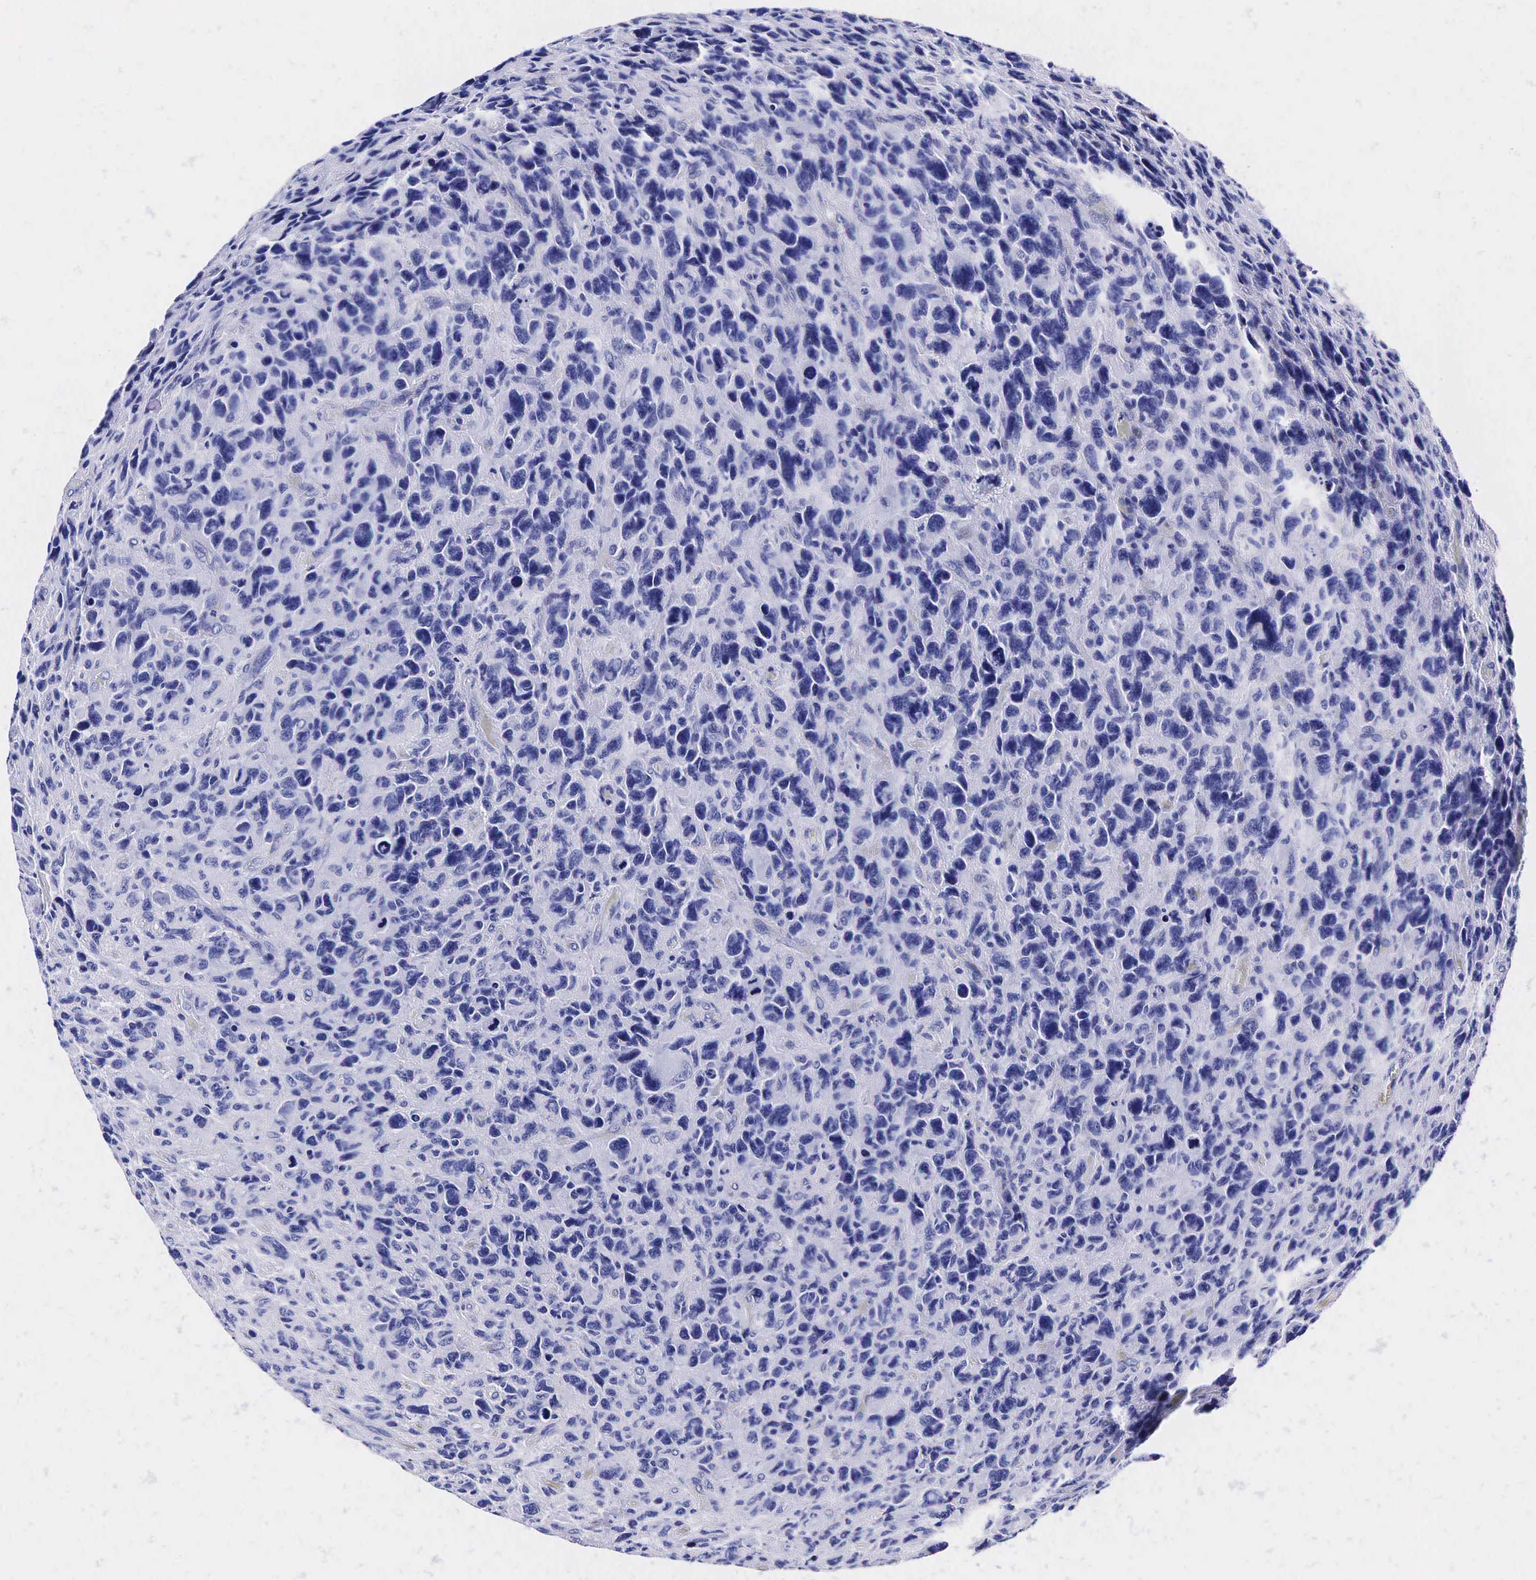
{"staining": {"intensity": "negative", "quantity": "none", "location": "none"}, "tissue": "glioma", "cell_type": "Tumor cells", "image_type": "cancer", "snomed": [{"axis": "morphology", "description": "Glioma, malignant, High grade"}, {"axis": "topography", "description": "Brain"}], "caption": "Tumor cells are negative for brown protein staining in malignant glioma (high-grade). The staining was performed using DAB to visualize the protein expression in brown, while the nuclei were stained in blue with hematoxylin (Magnification: 20x).", "gene": "KLK3", "patient": {"sex": "female", "age": 60}}